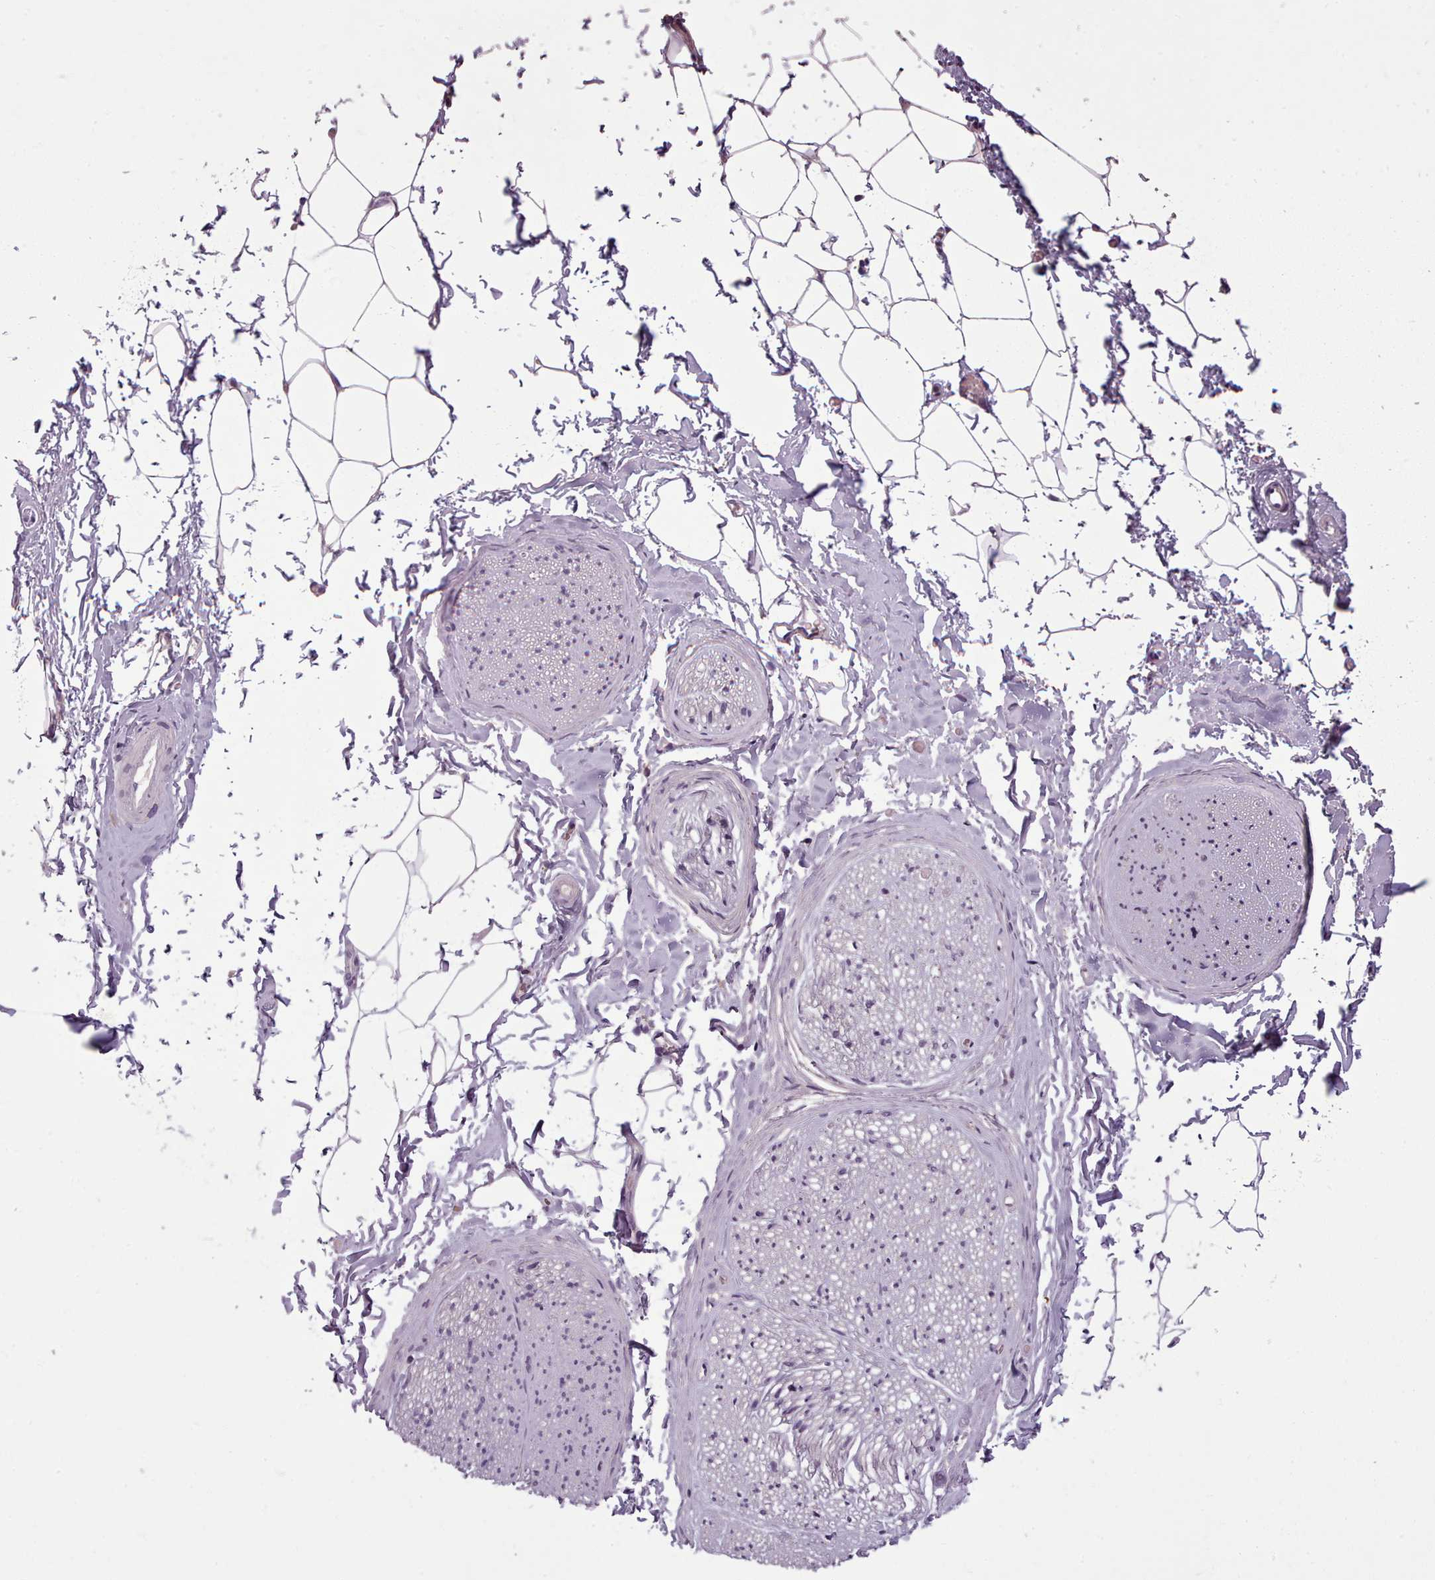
{"staining": {"intensity": "negative", "quantity": "none", "location": "none"}, "tissue": "adipose tissue", "cell_type": "Adipocytes", "image_type": "normal", "snomed": [{"axis": "morphology", "description": "Normal tissue, NOS"}, {"axis": "morphology", "description": "Adenocarcinoma, High grade"}, {"axis": "topography", "description": "Prostate"}, {"axis": "topography", "description": "Peripheral nerve tissue"}], "caption": "Immunohistochemistry micrograph of normal human adipose tissue stained for a protein (brown), which displays no positivity in adipocytes.", "gene": "LAPTM5", "patient": {"sex": "male", "age": 68}}